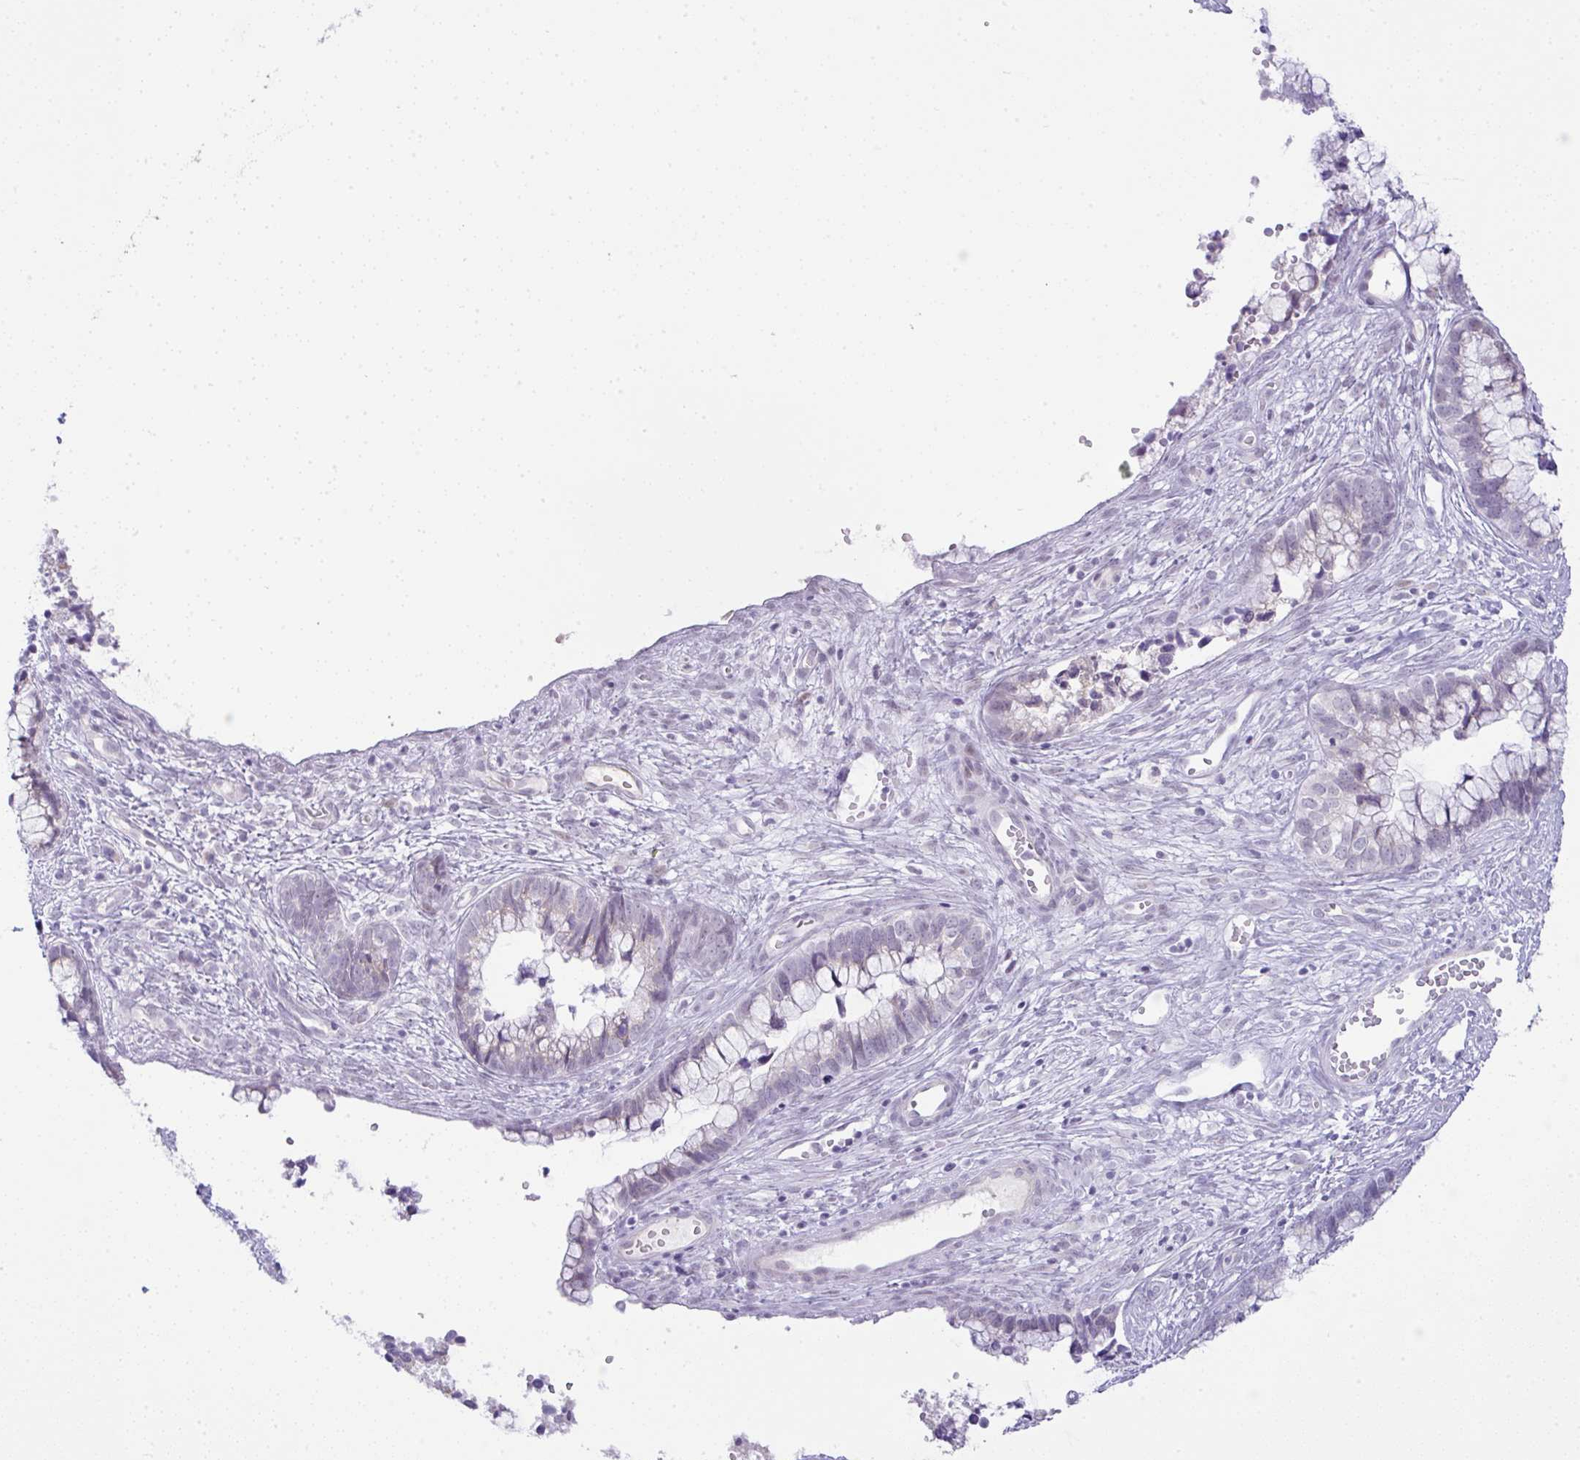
{"staining": {"intensity": "weak", "quantity": "25%-75%", "location": "cytoplasmic/membranous"}, "tissue": "cervical cancer", "cell_type": "Tumor cells", "image_type": "cancer", "snomed": [{"axis": "morphology", "description": "Adenocarcinoma, NOS"}, {"axis": "topography", "description": "Cervix"}], "caption": "A histopathology image of cervical cancer stained for a protein reveals weak cytoplasmic/membranous brown staining in tumor cells.", "gene": "FAM177A1", "patient": {"sex": "female", "age": 44}}